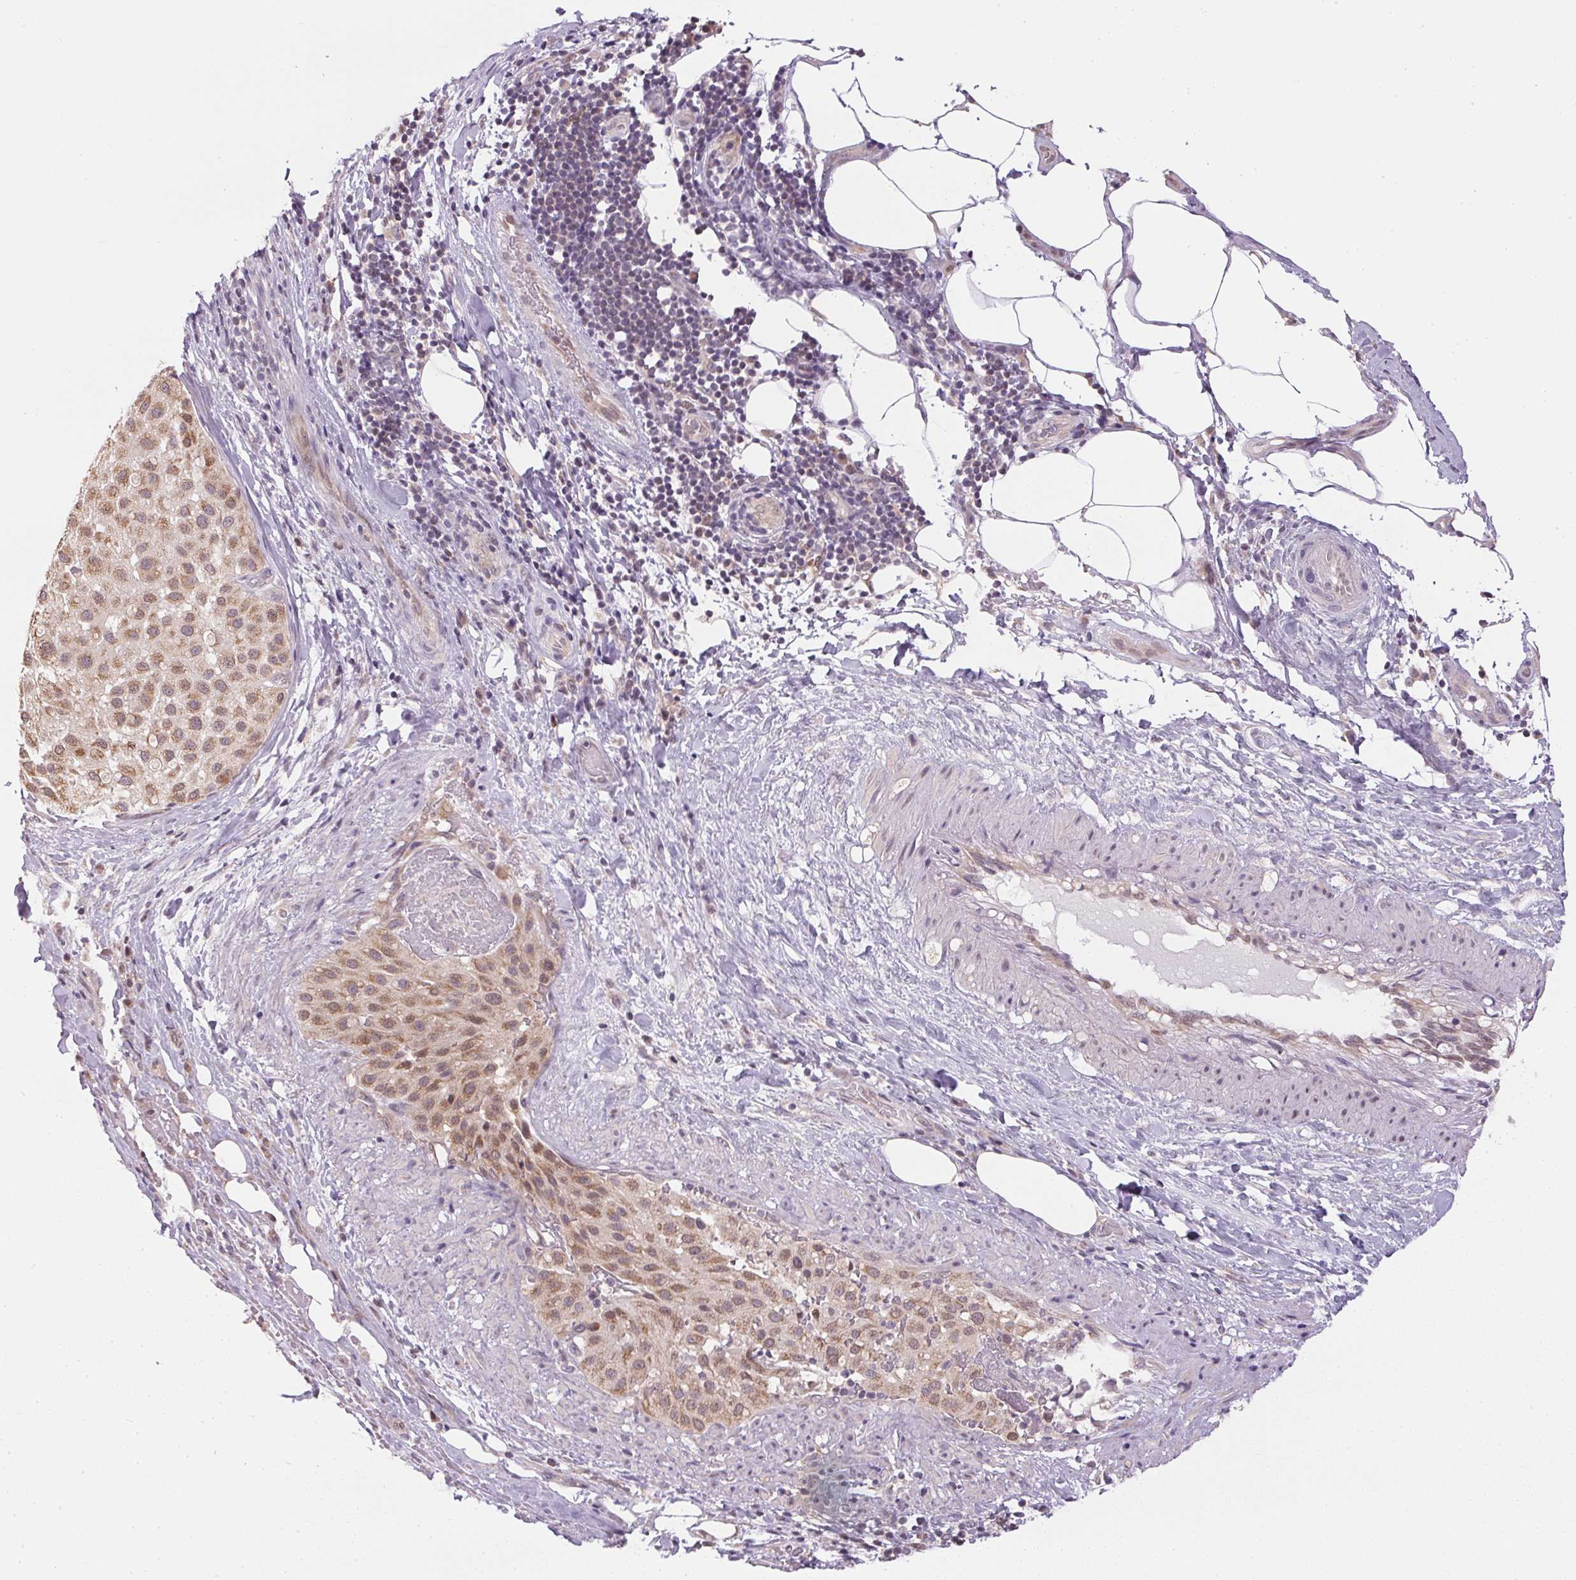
{"staining": {"intensity": "weak", "quantity": ">75%", "location": "cytoplasmic/membranous"}, "tissue": "melanoma", "cell_type": "Tumor cells", "image_type": "cancer", "snomed": [{"axis": "morphology", "description": "Malignant melanoma, Metastatic site"}, {"axis": "topography", "description": "Smooth muscle"}], "caption": "About >75% of tumor cells in malignant melanoma (metastatic site) show weak cytoplasmic/membranous protein positivity as visualized by brown immunohistochemical staining.", "gene": "SC5D", "patient": {"sex": "male", "age": 41}}